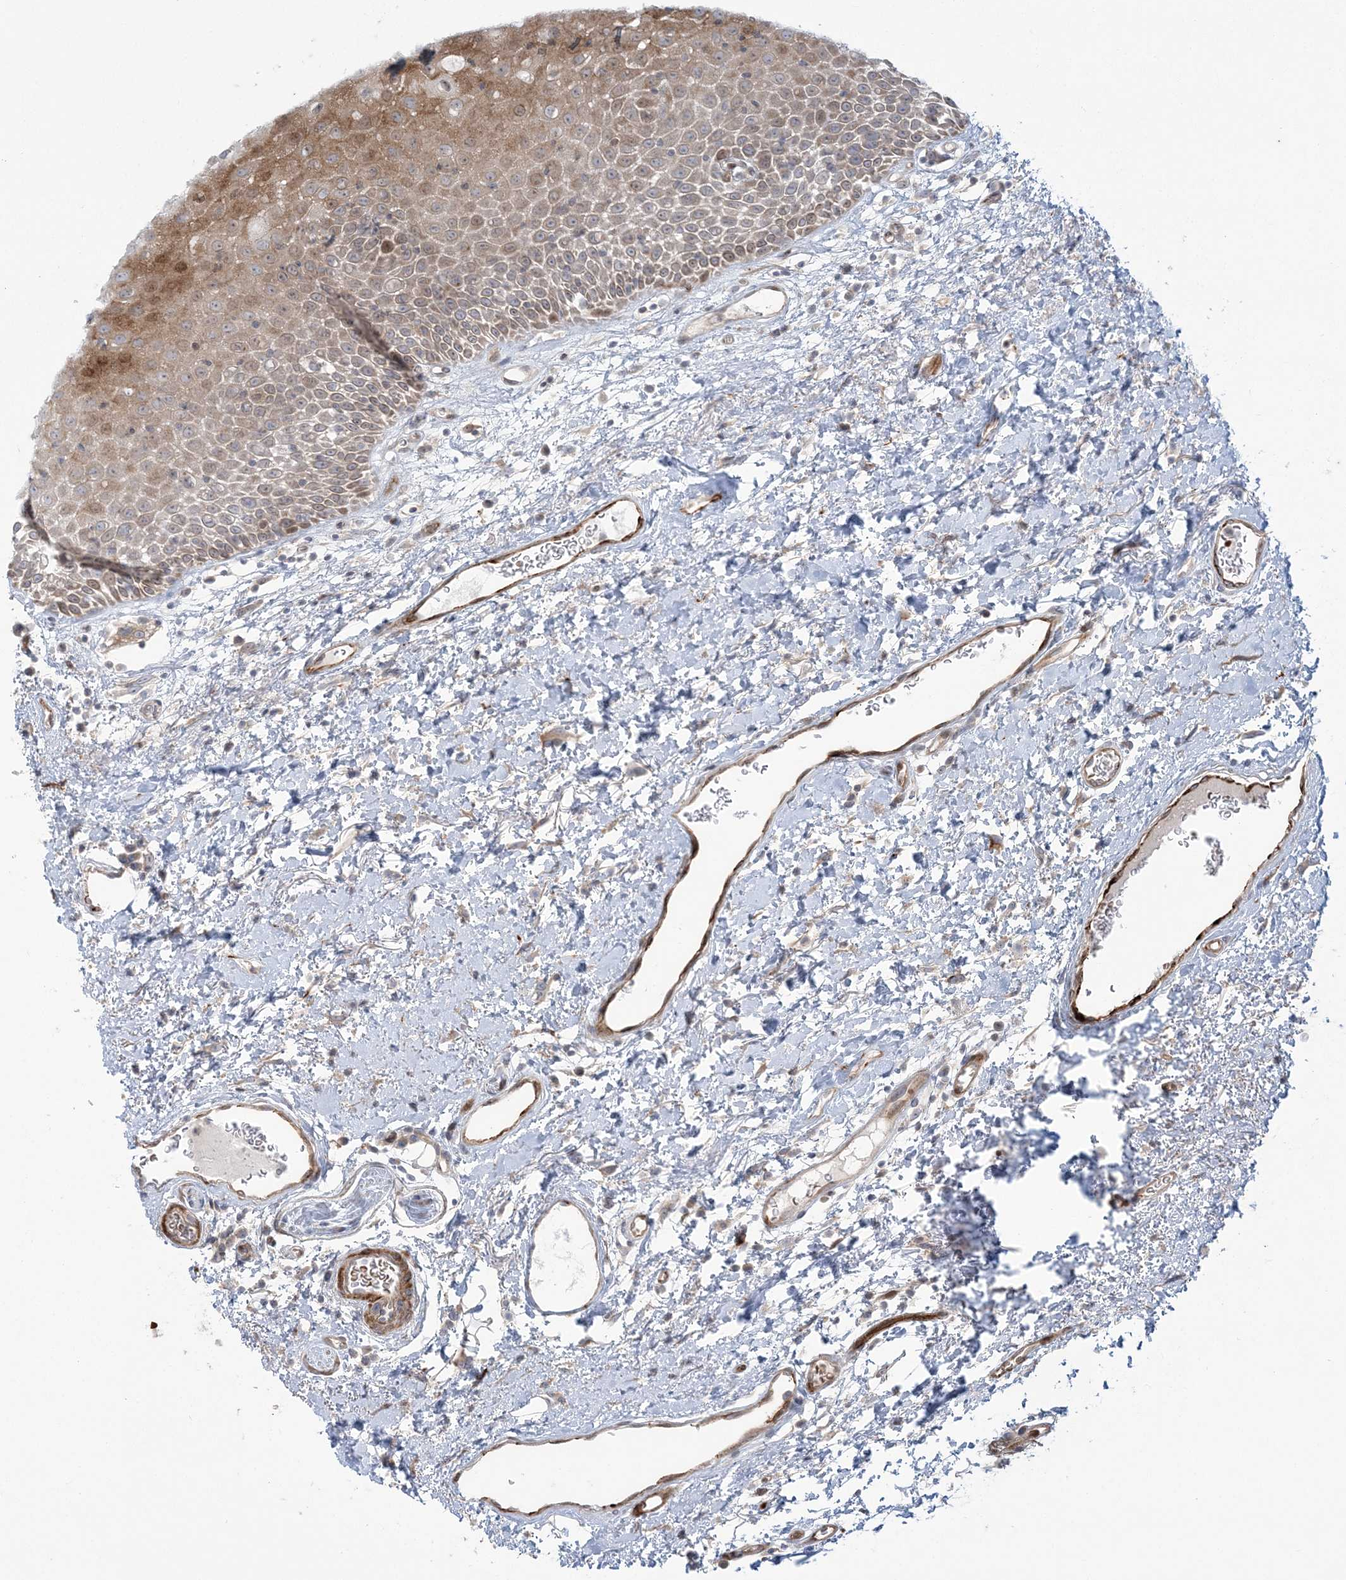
{"staining": {"intensity": "moderate", "quantity": ">75%", "location": "cytoplasmic/membranous"}, "tissue": "oral mucosa", "cell_type": "Squamous epithelial cells", "image_type": "normal", "snomed": [{"axis": "morphology", "description": "Normal tissue, NOS"}, {"axis": "topography", "description": "Oral tissue"}], "caption": "A brown stain labels moderate cytoplasmic/membranous staining of a protein in squamous epithelial cells of normal human oral mucosa. Nuclei are stained in blue.", "gene": "NUDT9", "patient": {"sex": "male", "age": 74}}